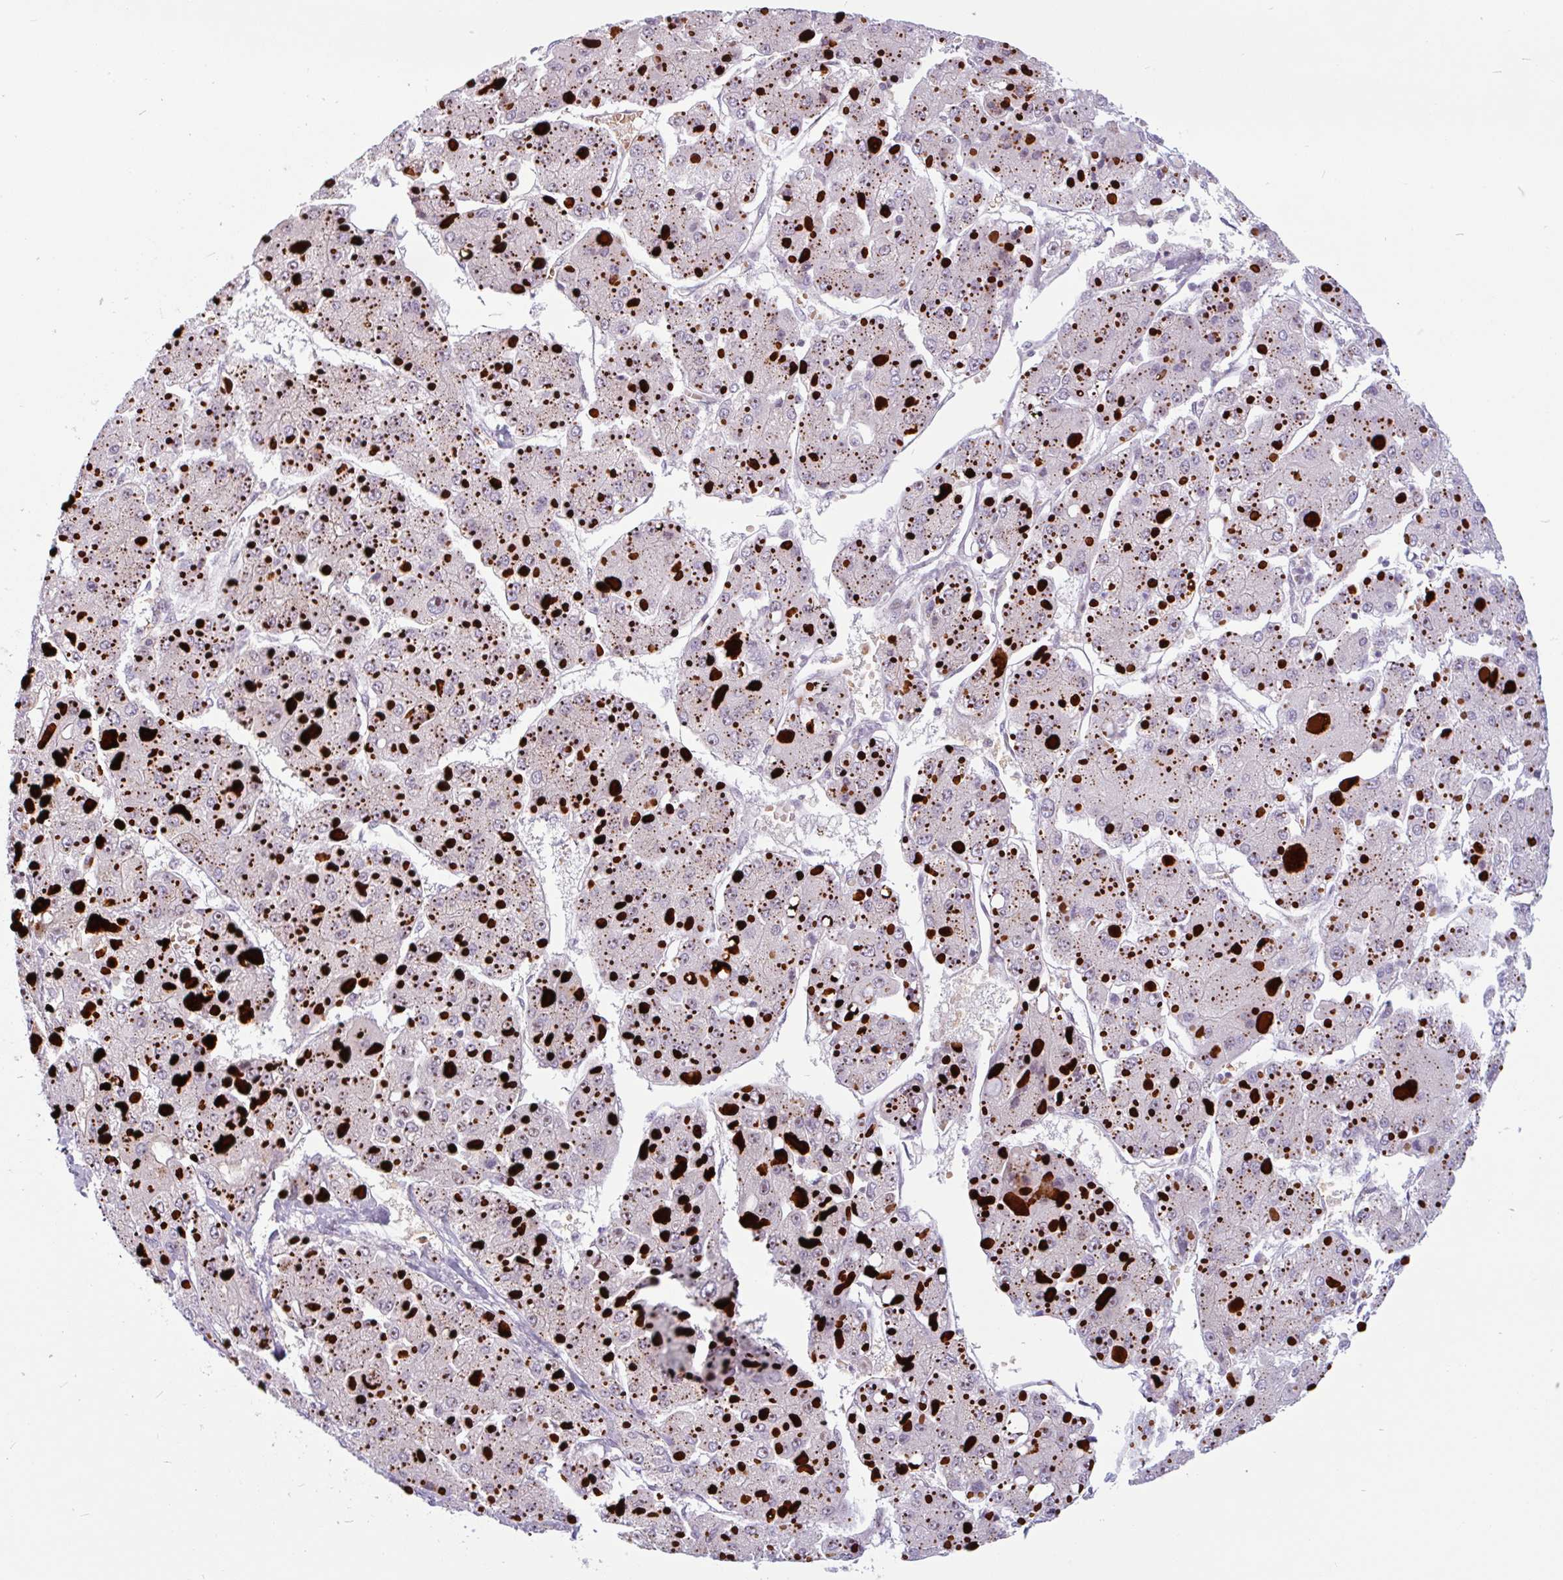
{"staining": {"intensity": "negative", "quantity": "none", "location": "none"}, "tissue": "liver cancer", "cell_type": "Tumor cells", "image_type": "cancer", "snomed": [{"axis": "morphology", "description": "Carcinoma, Hepatocellular, NOS"}, {"axis": "topography", "description": "Liver"}], "caption": "Immunohistochemistry photomicrograph of human liver cancer (hepatocellular carcinoma) stained for a protein (brown), which exhibits no staining in tumor cells.", "gene": "TMEM119", "patient": {"sex": "female", "age": 73}}